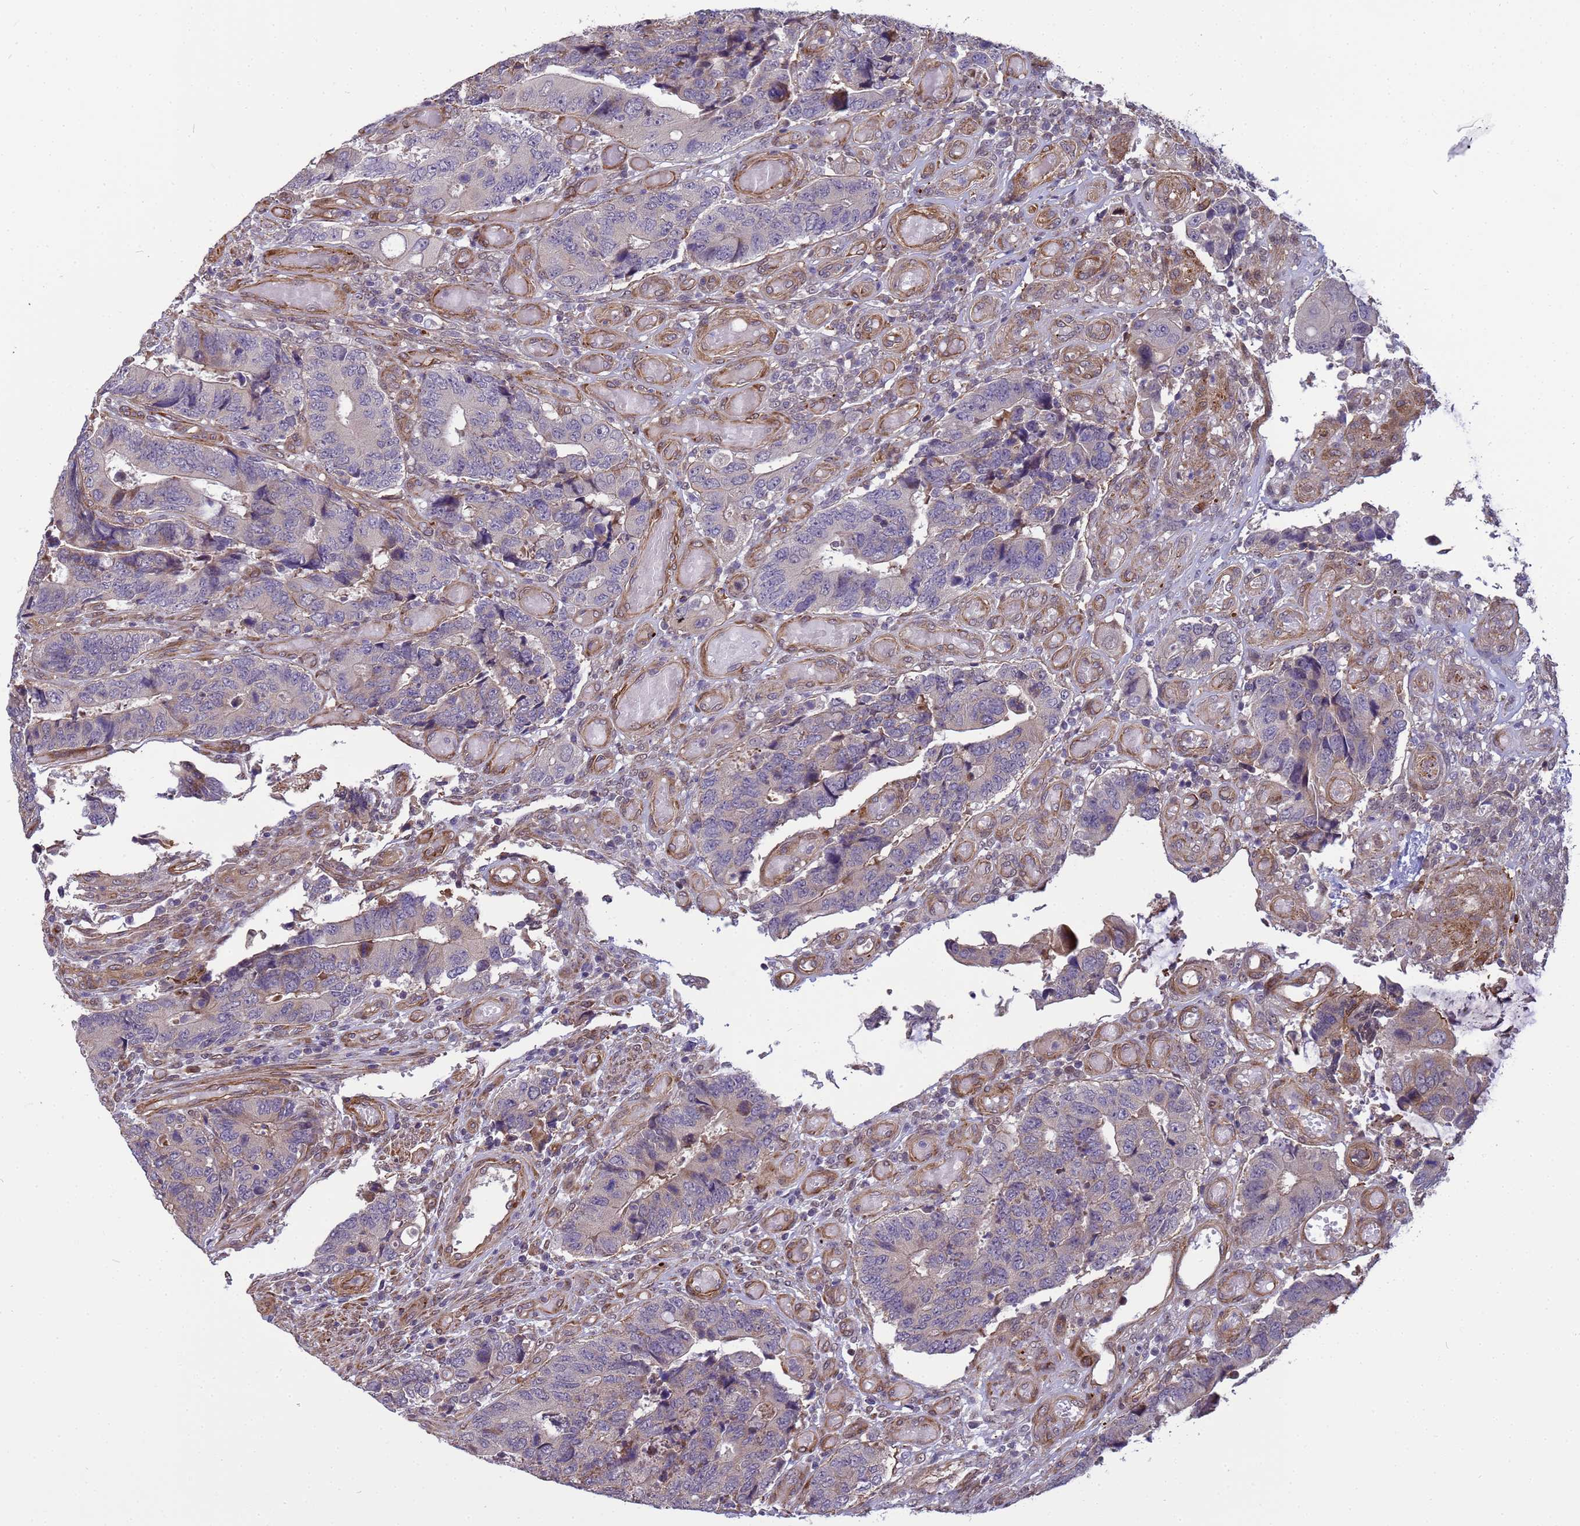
{"staining": {"intensity": "negative", "quantity": "none", "location": "none"}, "tissue": "colorectal cancer", "cell_type": "Tumor cells", "image_type": "cancer", "snomed": [{"axis": "morphology", "description": "Adenocarcinoma, NOS"}, {"axis": "topography", "description": "Colon"}], "caption": "An image of colorectal cancer stained for a protein exhibits no brown staining in tumor cells. (Stains: DAB (3,3'-diaminobenzidine) immunohistochemistry with hematoxylin counter stain, Microscopy: brightfield microscopy at high magnification).", "gene": "ITGB4", "patient": {"sex": "male", "age": 87}}